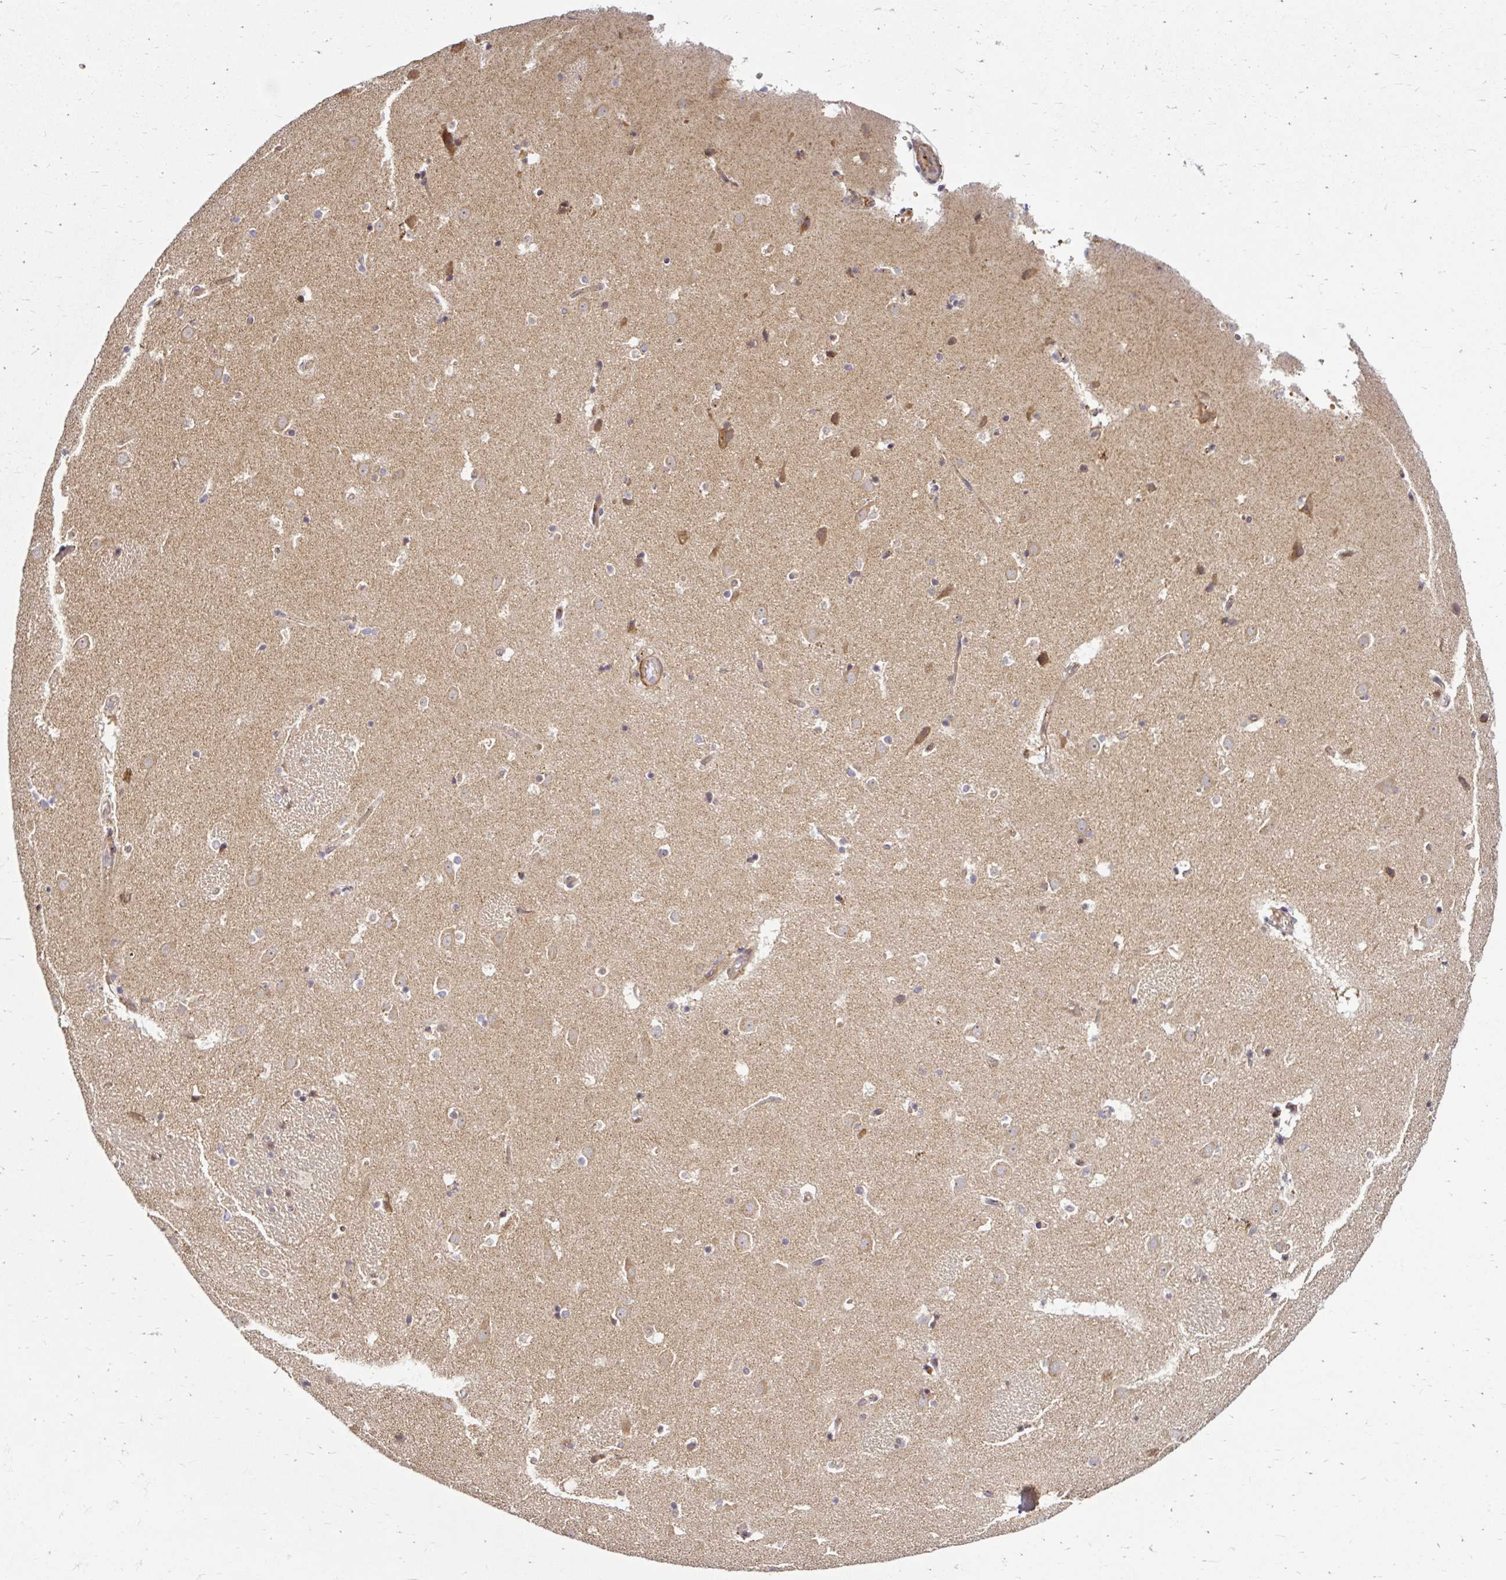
{"staining": {"intensity": "moderate", "quantity": "<25%", "location": "cytoplasmic/membranous"}, "tissue": "caudate", "cell_type": "Glial cells", "image_type": "normal", "snomed": [{"axis": "morphology", "description": "Normal tissue, NOS"}, {"axis": "topography", "description": "Lateral ventricle wall"}], "caption": "A brown stain labels moderate cytoplasmic/membranous positivity of a protein in glial cells of normal caudate.", "gene": "ARHGEF37", "patient": {"sex": "male", "age": 37}}